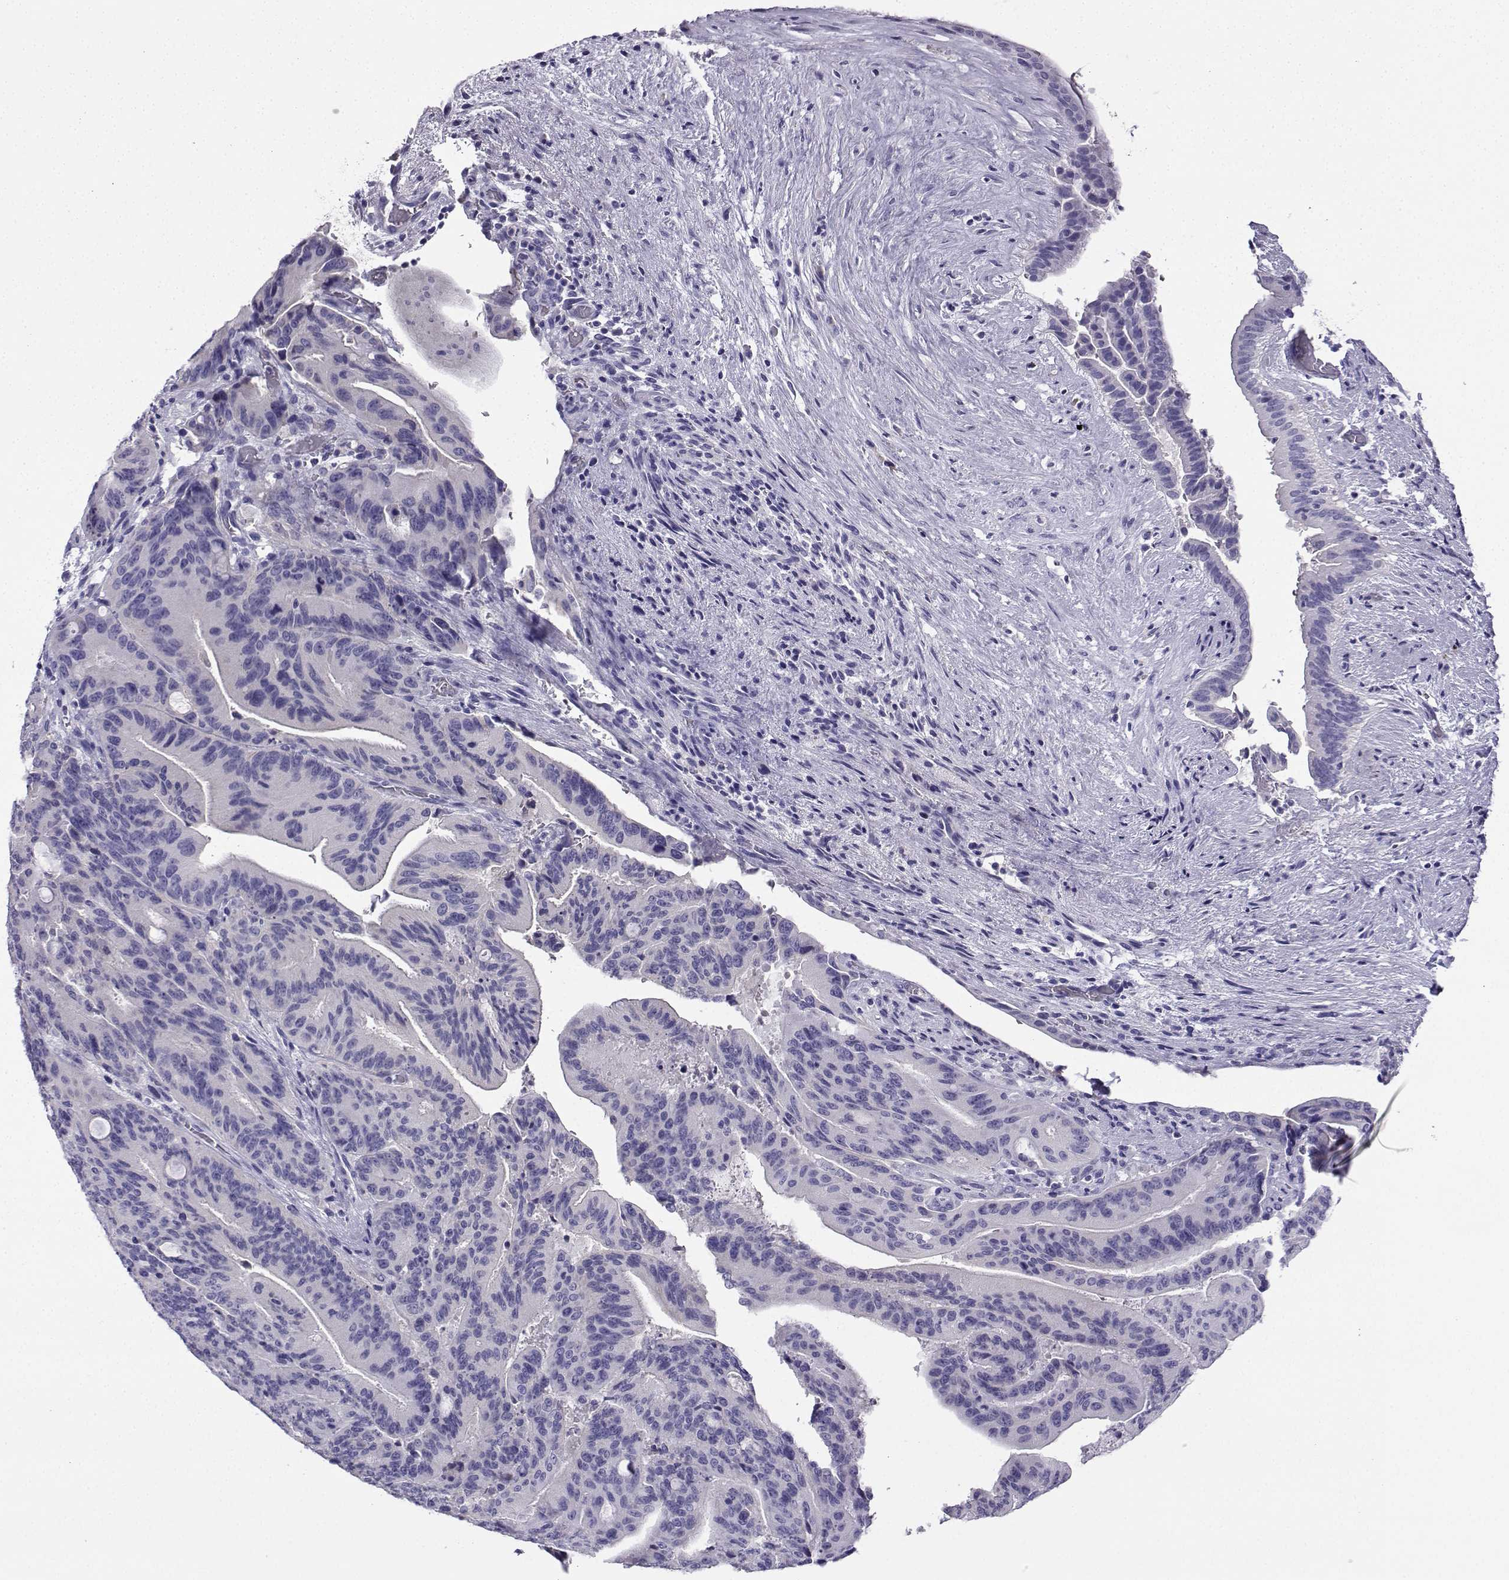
{"staining": {"intensity": "negative", "quantity": "none", "location": "none"}, "tissue": "liver cancer", "cell_type": "Tumor cells", "image_type": "cancer", "snomed": [{"axis": "morphology", "description": "Cholangiocarcinoma"}, {"axis": "topography", "description": "Liver"}], "caption": "IHC photomicrograph of neoplastic tissue: cholangiocarcinoma (liver) stained with DAB (3,3'-diaminobenzidine) reveals no significant protein expression in tumor cells.", "gene": "LINGO1", "patient": {"sex": "female", "age": 73}}